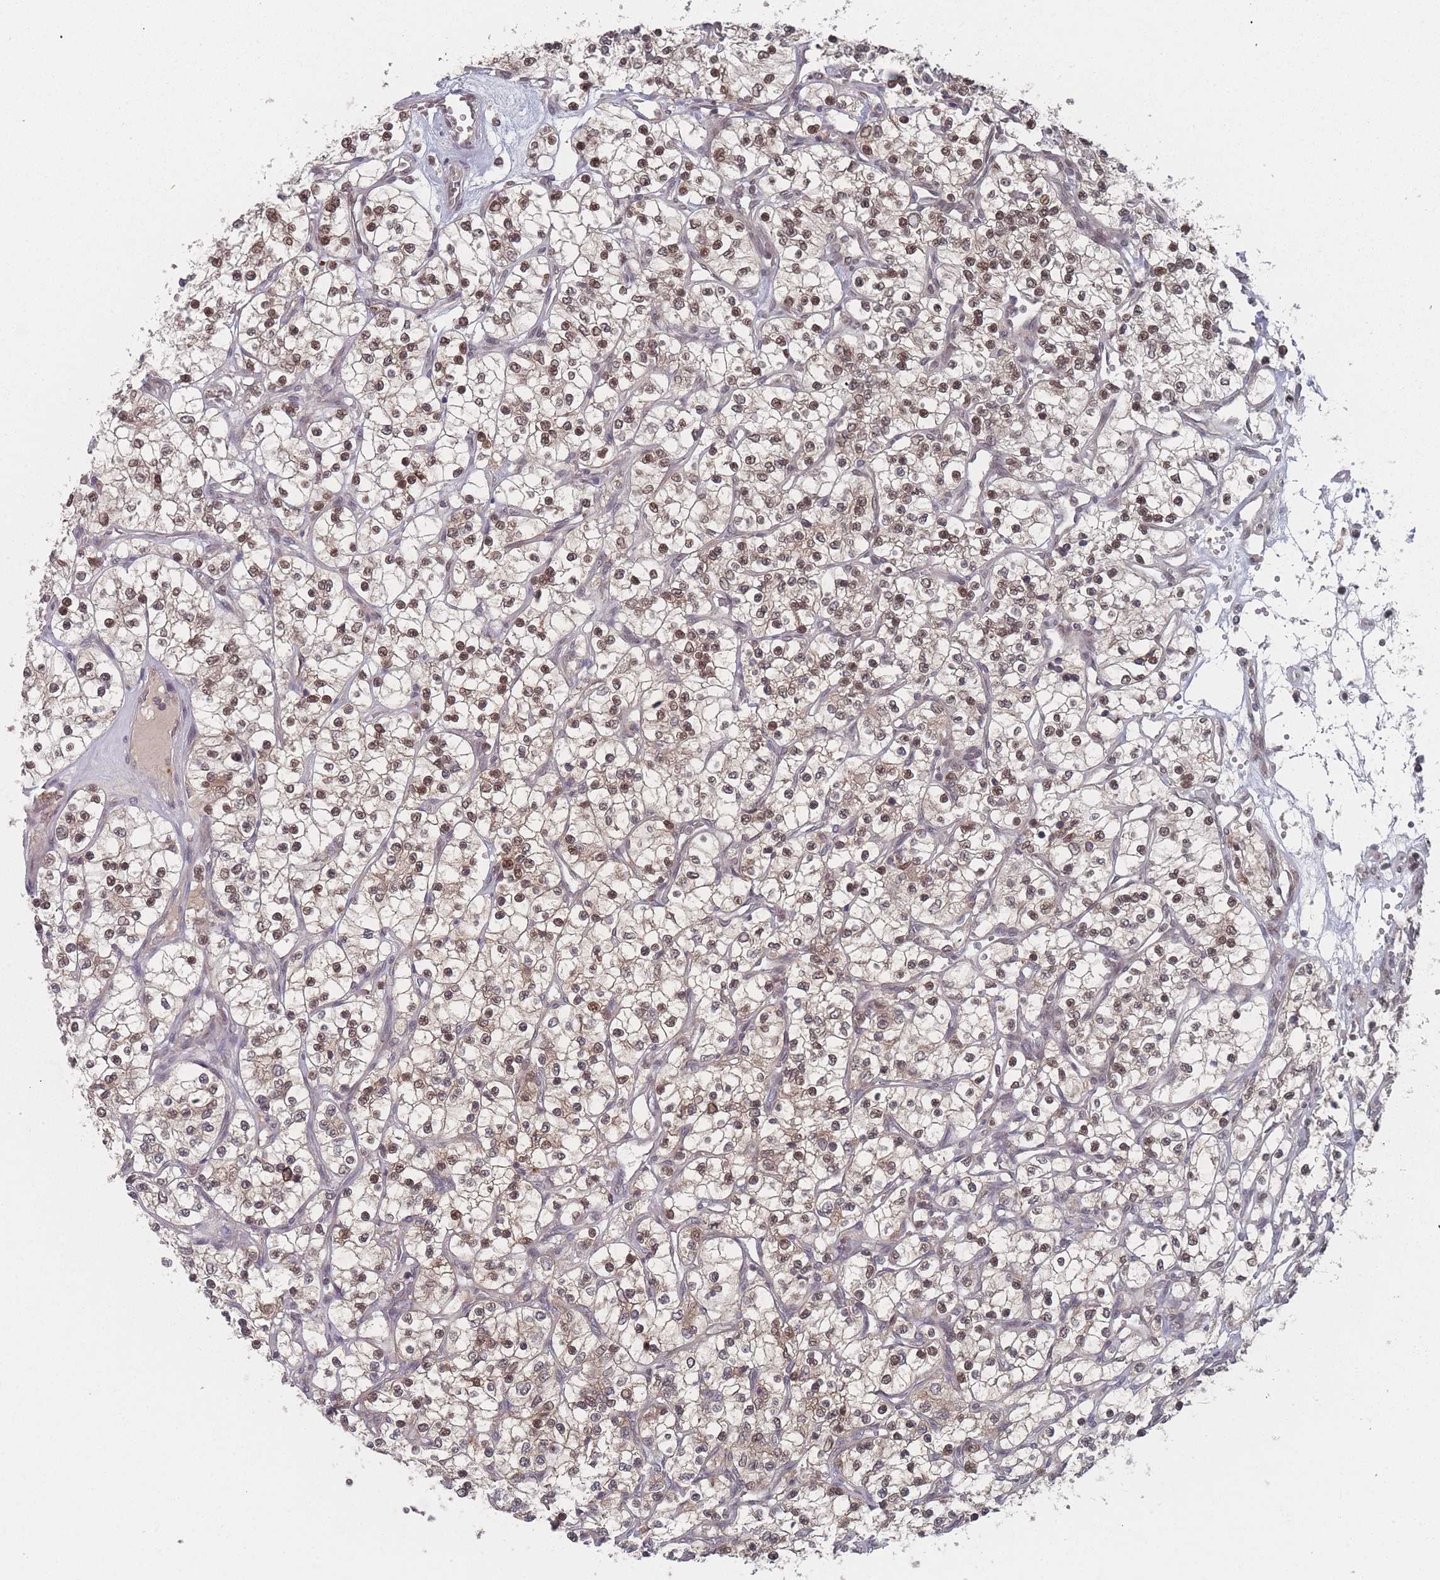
{"staining": {"intensity": "moderate", "quantity": "25%-75%", "location": "cytoplasmic/membranous,nuclear"}, "tissue": "renal cancer", "cell_type": "Tumor cells", "image_type": "cancer", "snomed": [{"axis": "morphology", "description": "Adenocarcinoma, NOS"}, {"axis": "topography", "description": "Kidney"}], "caption": "Immunohistochemical staining of renal cancer displays medium levels of moderate cytoplasmic/membranous and nuclear protein positivity in about 25%-75% of tumor cells. The protein of interest is shown in brown color, while the nuclei are stained blue.", "gene": "TBC1D25", "patient": {"sex": "female", "age": 69}}